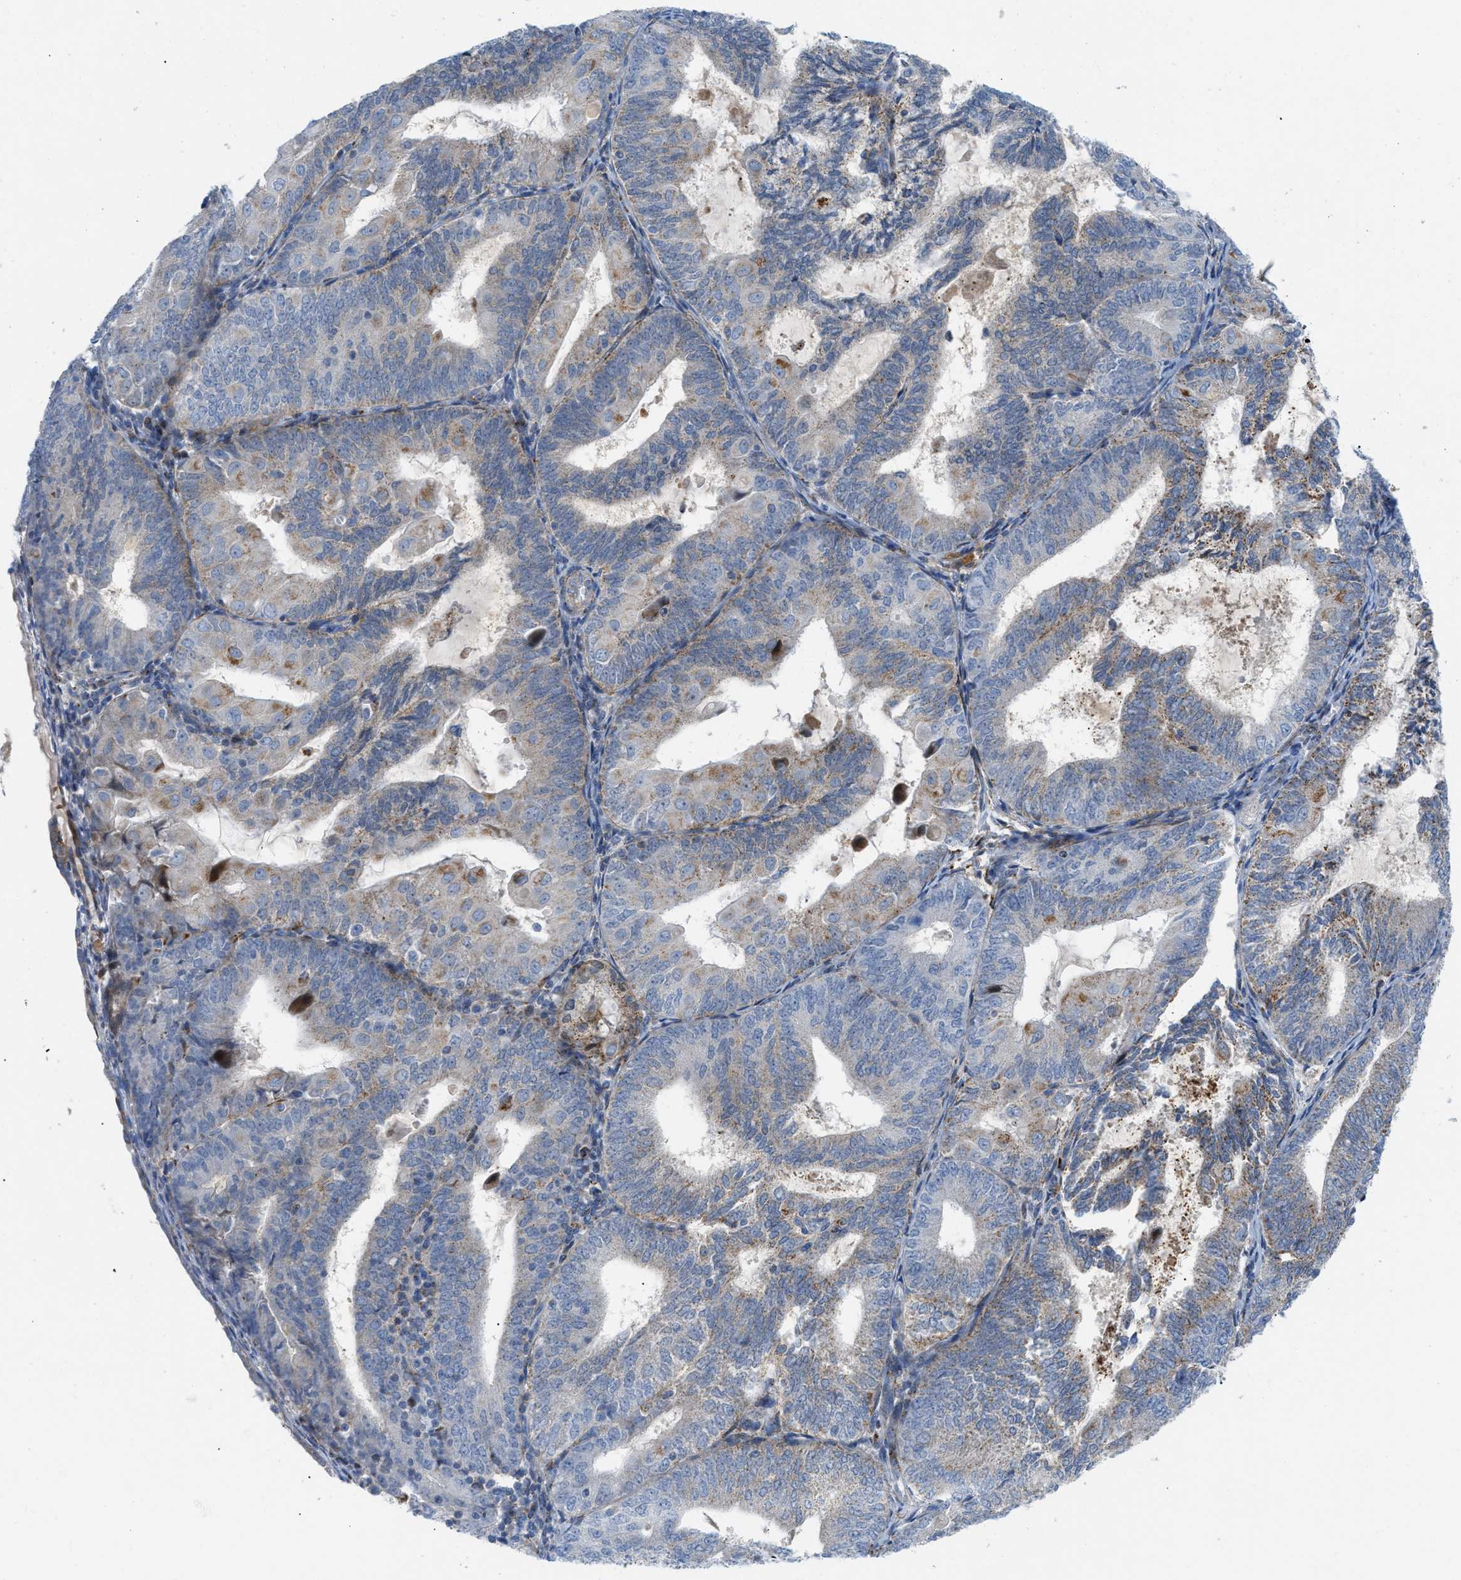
{"staining": {"intensity": "moderate", "quantity": "25%-75%", "location": "cytoplasmic/membranous"}, "tissue": "endometrial cancer", "cell_type": "Tumor cells", "image_type": "cancer", "snomed": [{"axis": "morphology", "description": "Adenocarcinoma, NOS"}, {"axis": "topography", "description": "Endometrium"}], "caption": "Immunohistochemistry (IHC) (DAB (3,3'-diaminobenzidine)) staining of endometrial cancer (adenocarcinoma) reveals moderate cytoplasmic/membranous protein expression in approximately 25%-75% of tumor cells.", "gene": "RBBP9", "patient": {"sex": "female", "age": 81}}